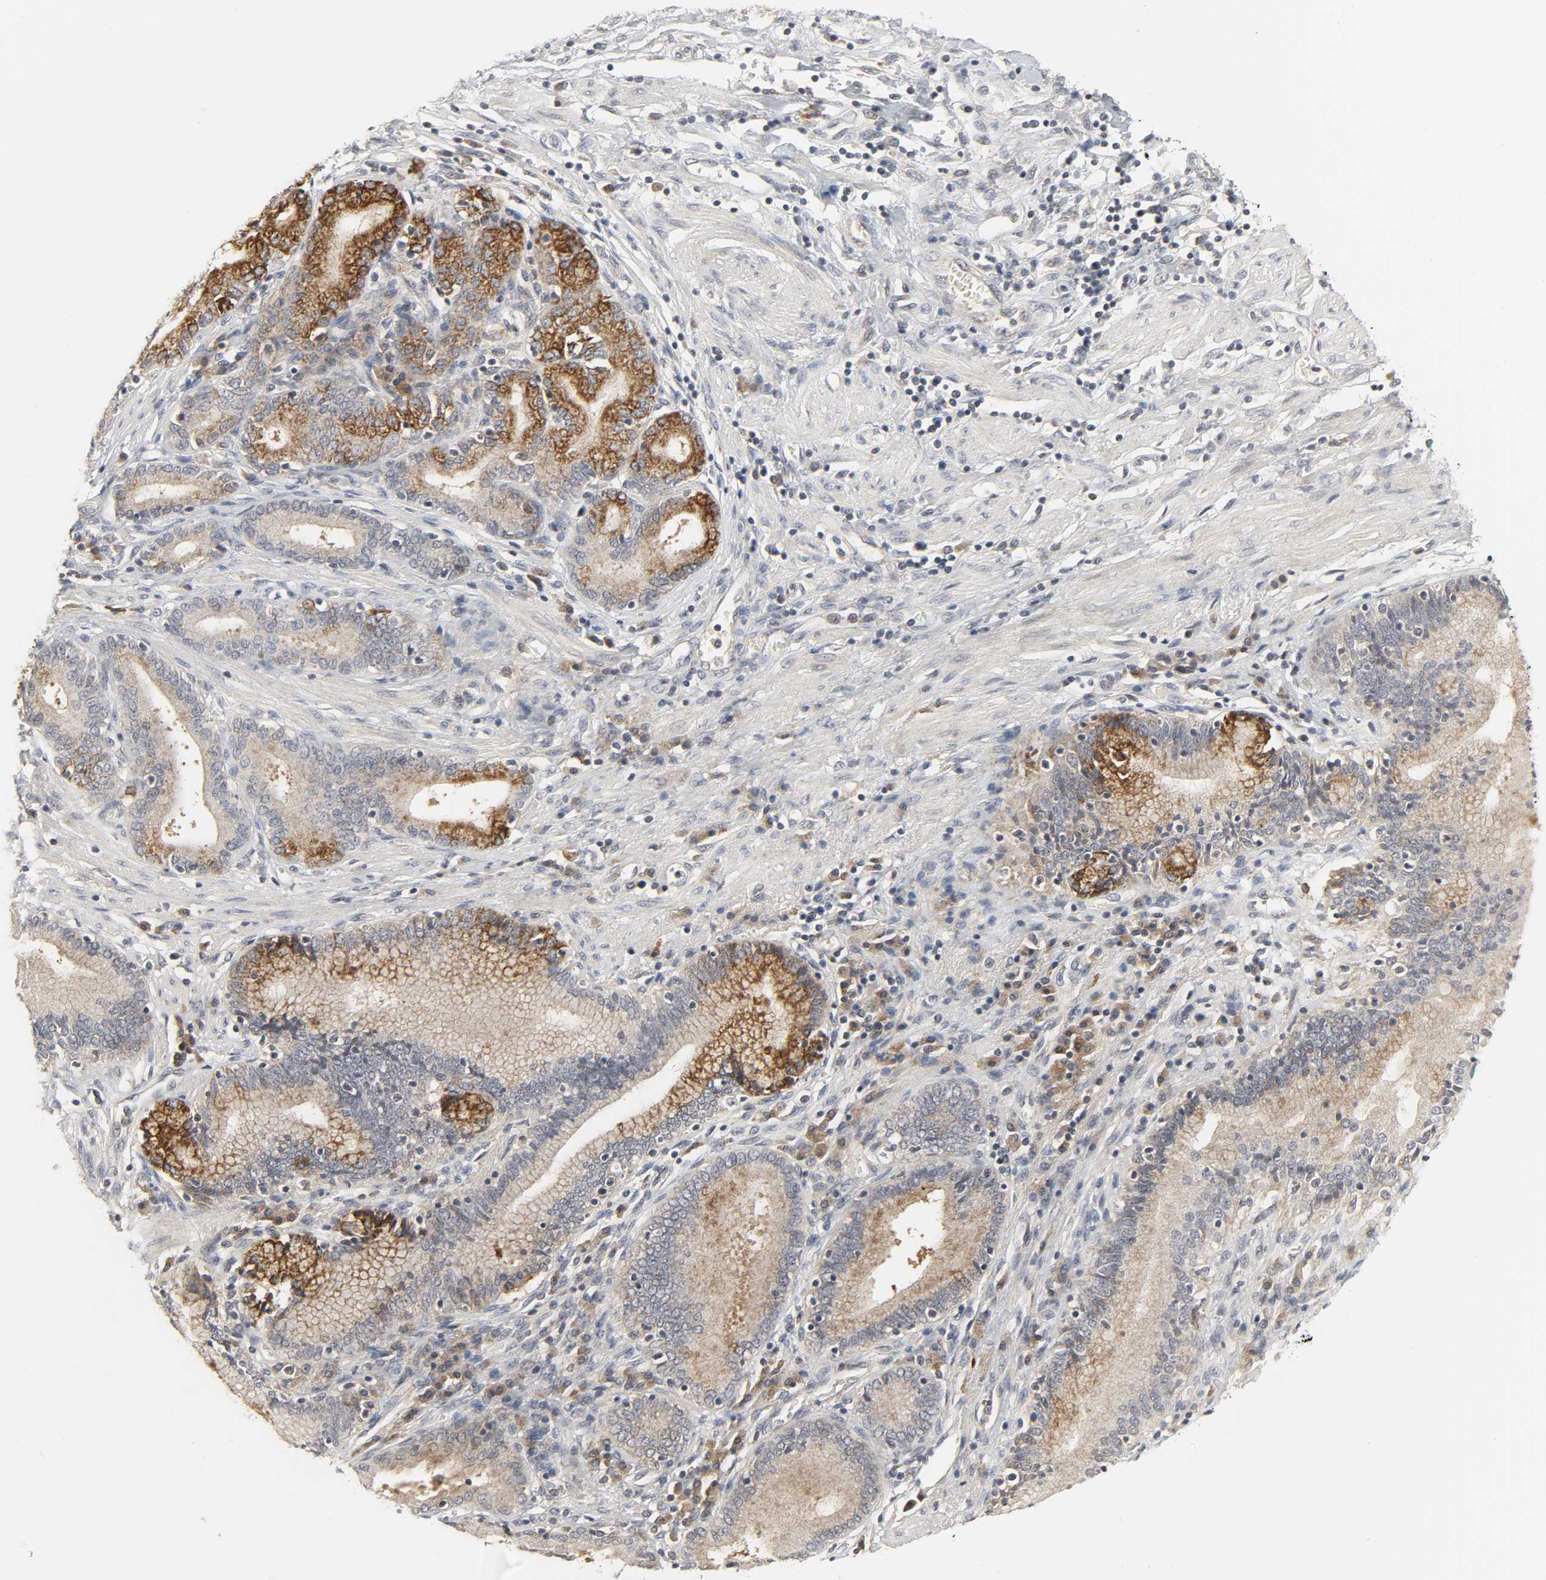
{"staining": {"intensity": "moderate", "quantity": ">75%", "location": "cytoplasmic/membranous"}, "tissue": "pancreatic cancer", "cell_type": "Tumor cells", "image_type": "cancer", "snomed": [{"axis": "morphology", "description": "Adenocarcinoma, NOS"}, {"axis": "topography", "description": "Pancreas"}], "caption": "IHC of pancreatic cancer (adenocarcinoma) shows medium levels of moderate cytoplasmic/membranous staining in about >75% of tumor cells.", "gene": "CLIP1", "patient": {"sex": "female", "age": 48}}